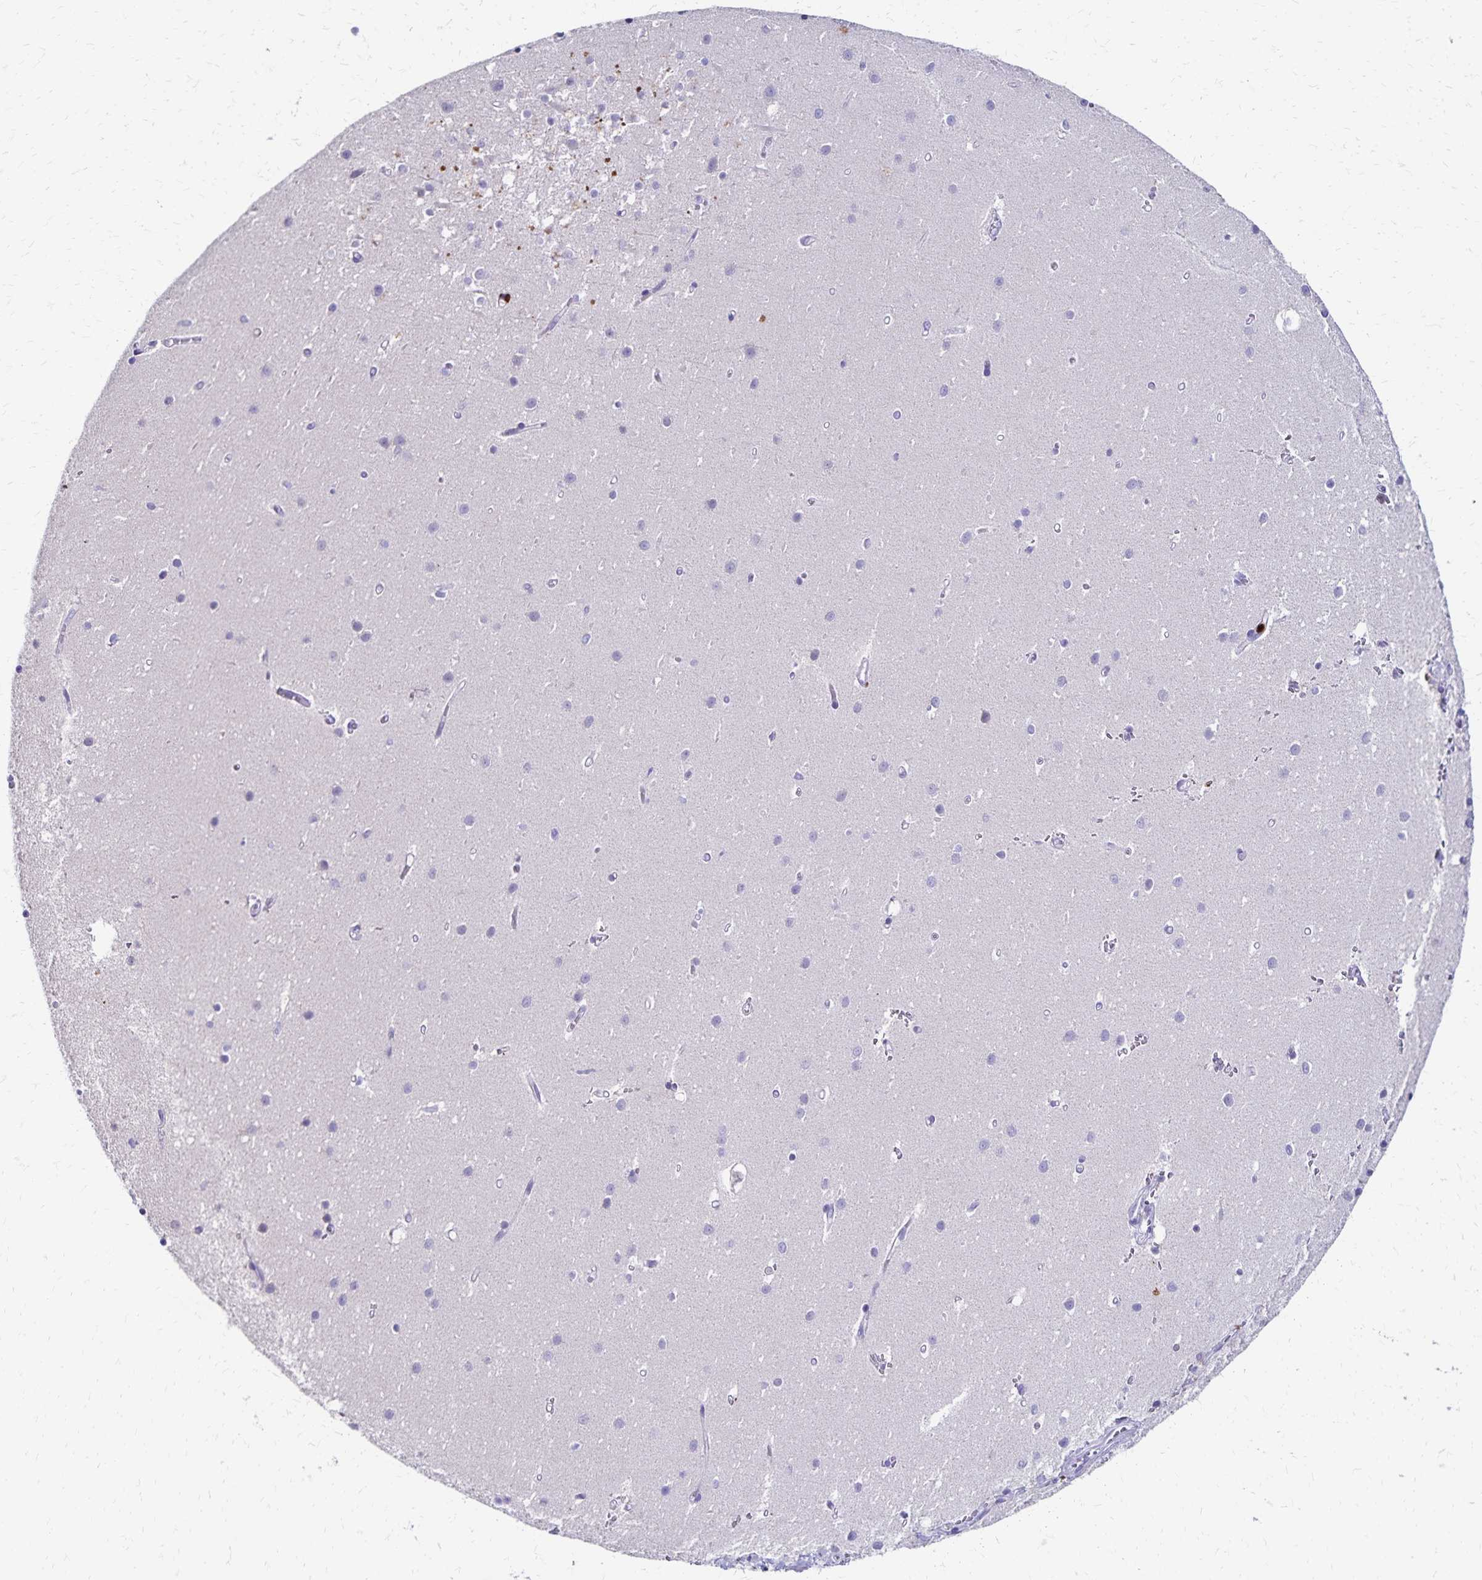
{"staining": {"intensity": "negative", "quantity": "none", "location": "none"}, "tissue": "cerebellum", "cell_type": "Cells in granular layer", "image_type": "normal", "snomed": [{"axis": "morphology", "description": "Normal tissue, NOS"}, {"axis": "topography", "description": "Cerebellum"}], "caption": "Cells in granular layer show no significant protein positivity in benign cerebellum. The staining is performed using DAB brown chromogen with nuclei counter-stained in using hematoxylin.", "gene": "PAX5", "patient": {"sex": "male", "age": 54}}